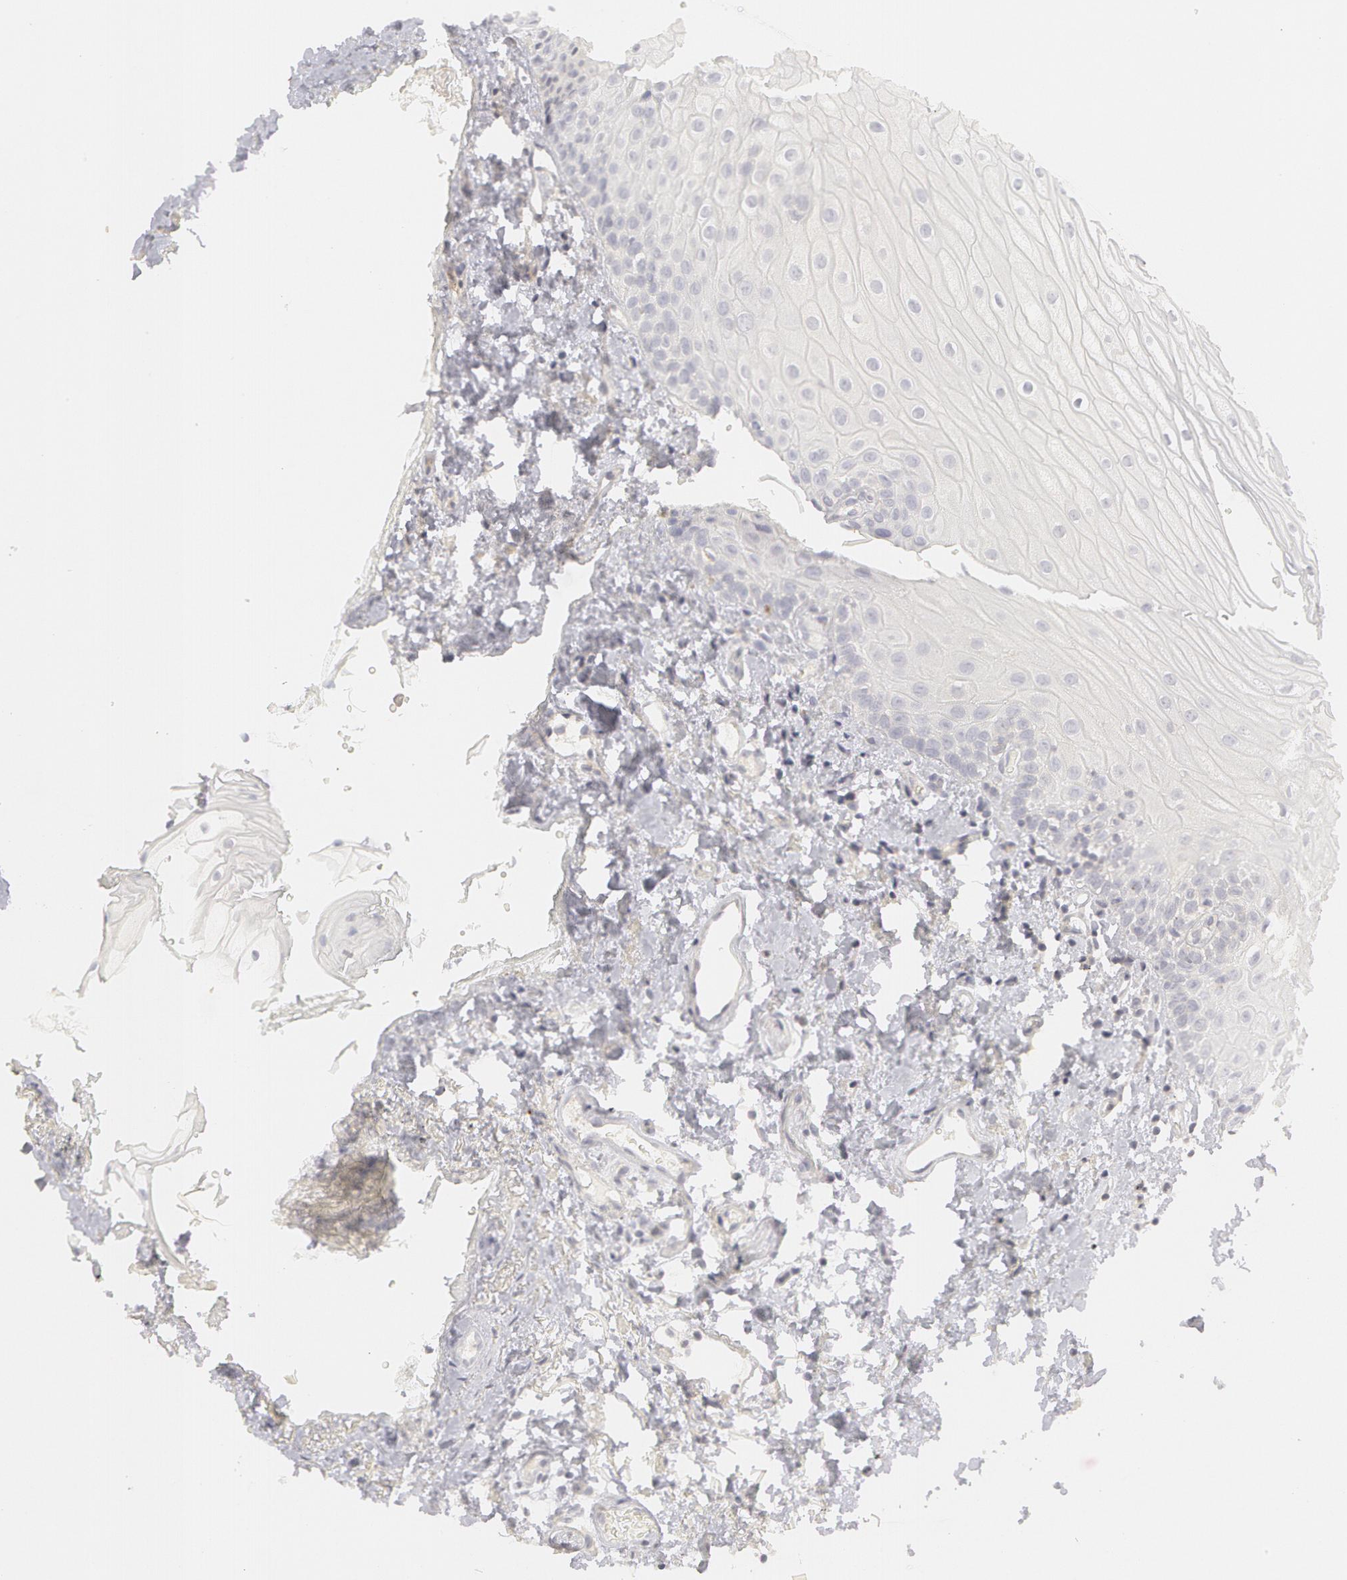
{"staining": {"intensity": "negative", "quantity": "none", "location": "none"}, "tissue": "oral mucosa", "cell_type": "Squamous epithelial cells", "image_type": "normal", "snomed": [{"axis": "morphology", "description": "Normal tissue, NOS"}, {"axis": "topography", "description": "Oral tissue"}], "caption": "Immunohistochemistry histopathology image of benign oral mucosa: human oral mucosa stained with DAB displays no significant protein staining in squamous epithelial cells.", "gene": "ABCB1", "patient": {"sex": "male", "age": 52}}